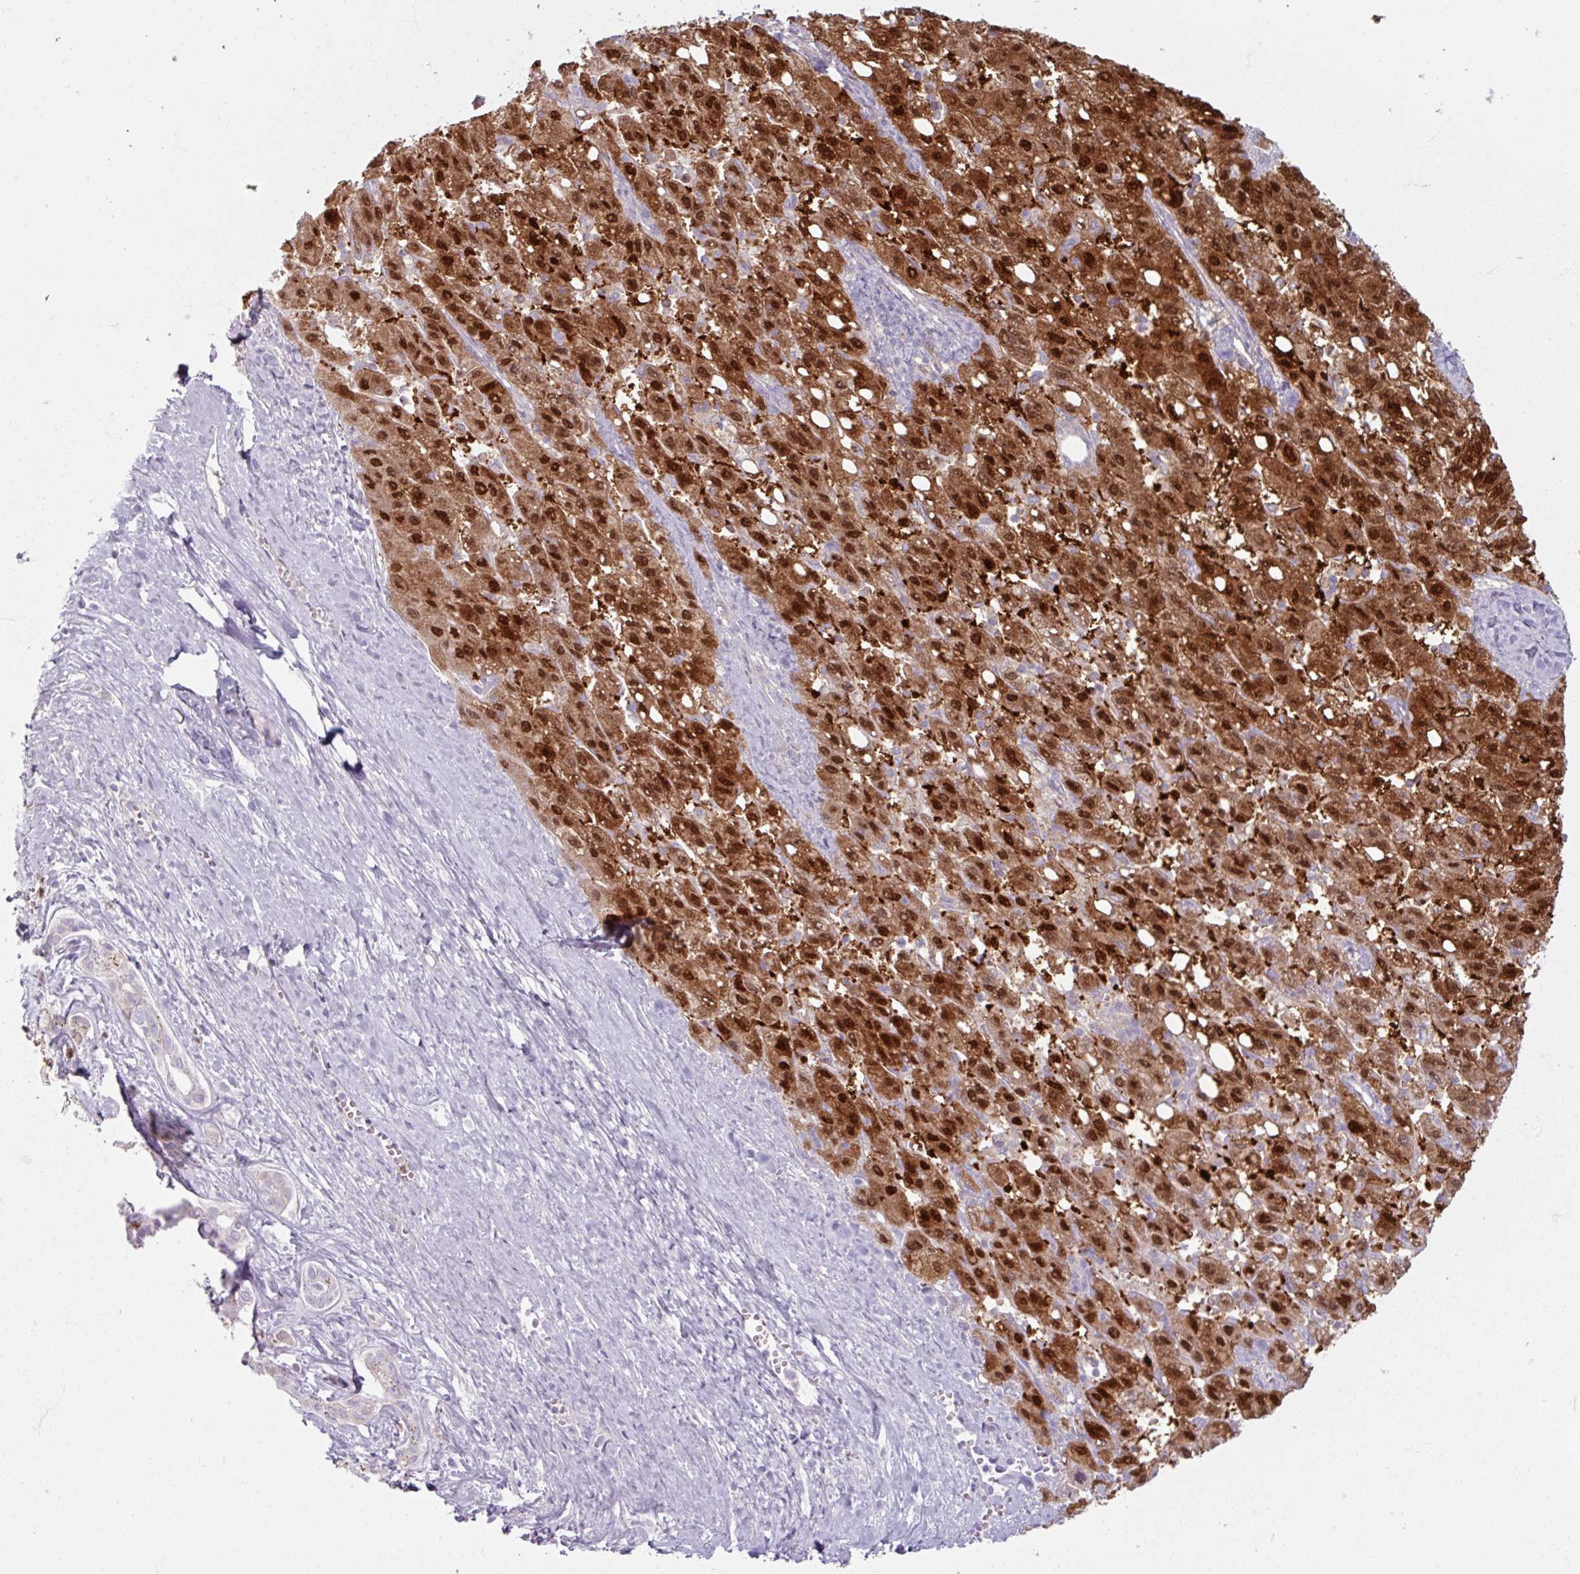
{"staining": {"intensity": "strong", "quantity": ">75%", "location": "cytoplasmic/membranous,nuclear"}, "tissue": "liver cancer", "cell_type": "Tumor cells", "image_type": "cancer", "snomed": [{"axis": "morphology", "description": "Carcinoma, Hepatocellular, NOS"}, {"axis": "topography", "description": "Liver"}], "caption": "Protein staining of liver hepatocellular carcinoma tissue exhibits strong cytoplasmic/membranous and nuclear positivity in approximately >75% of tumor cells.", "gene": "ARG1", "patient": {"sex": "female", "age": 82}}